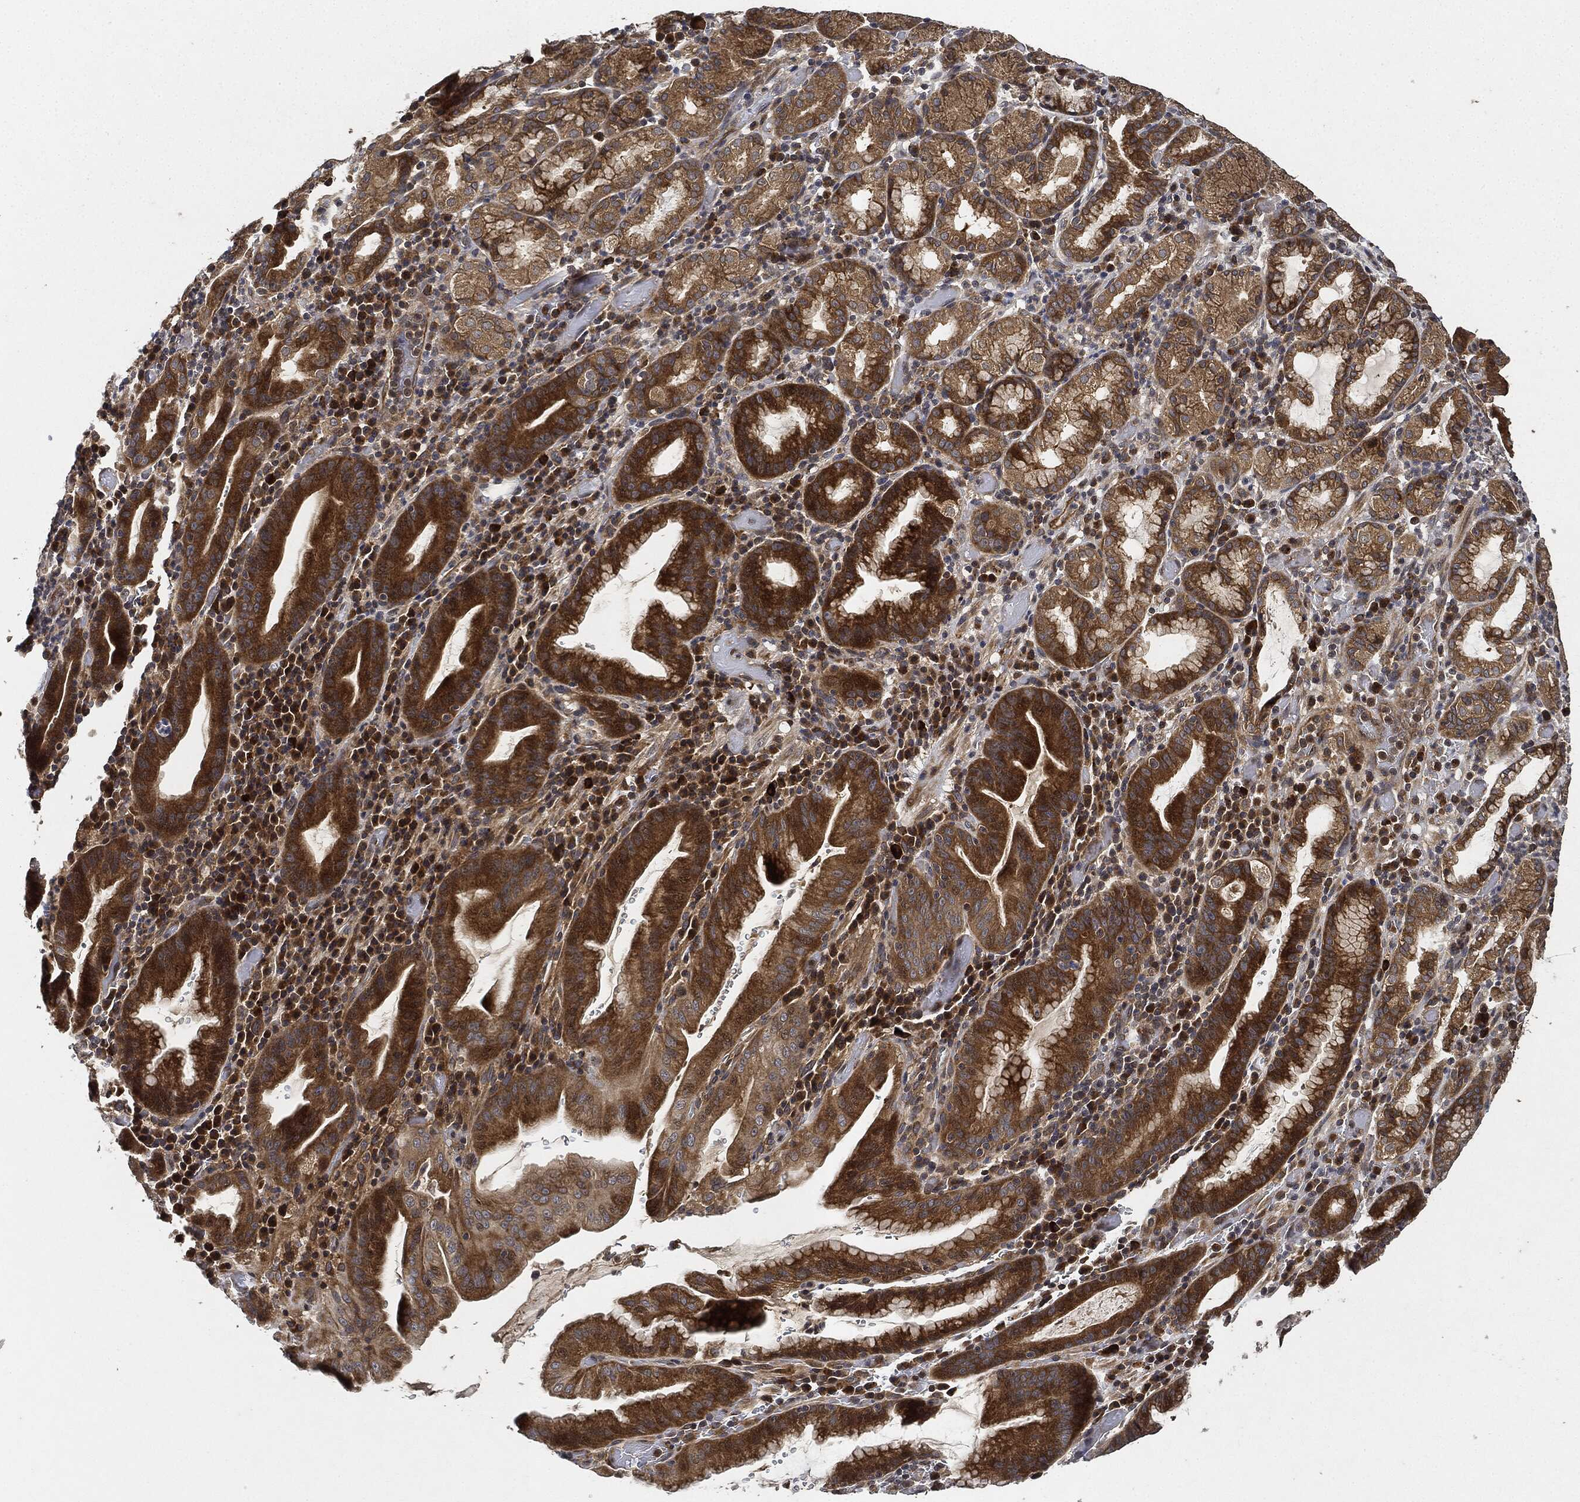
{"staining": {"intensity": "strong", "quantity": ">75%", "location": "cytoplasmic/membranous"}, "tissue": "stomach cancer", "cell_type": "Tumor cells", "image_type": "cancer", "snomed": [{"axis": "morphology", "description": "Adenocarcinoma, NOS"}, {"axis": "topography", "description": "Stomach"}], "caption": "Immunohistochemical staining of adenocarcinoma (stomach) displays high levels of strong cytoplasmic/membranous protein positivity in about >75% of tumor cells.", "gene": "MLST8", "patient": {"sex": "male", "age": 79}}